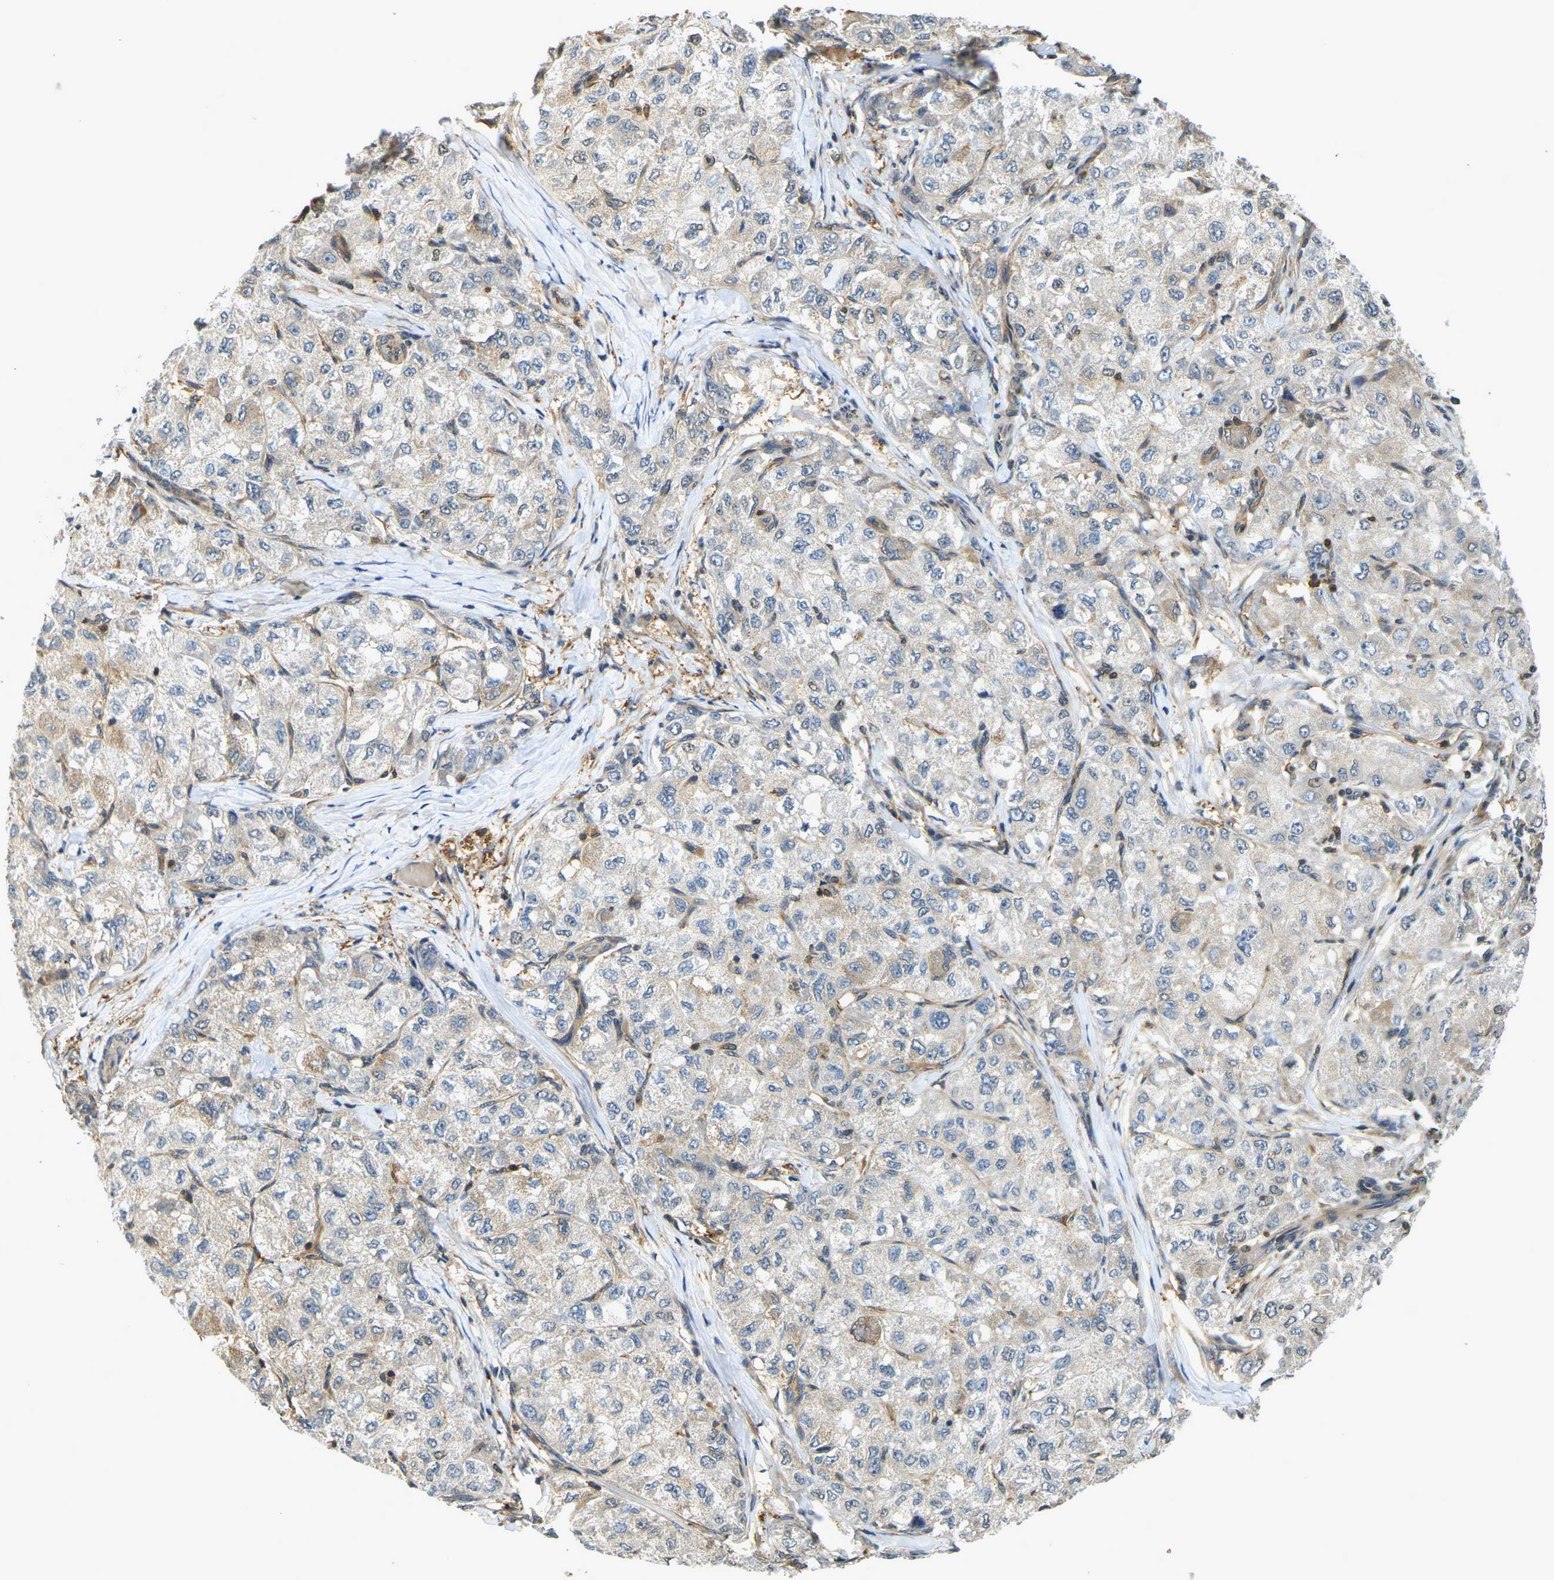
{"staining": {"intensity": "weak", "quantity": "25%-75%", "location": "cytoplasmic/membranous"}, "tissue": "liver cancer", "cell_type": "Tumor cells", "image_type": "cancer", "snomed": [{"axis": "morphology", "description": "Carcinoma, Hepatocellular, NOS"}, {"axis": "topography", "description": "Liver"}], "caption": "A micrograph of liver cancer stained for a protein exhibits weak cytoplasmic/membranous brown staining in tumor cells. The protein of interest is shown in brown color, while the nuclei are stained blue.", "gene": "CAST", "patient": {"sex": "male", "age": 80}}